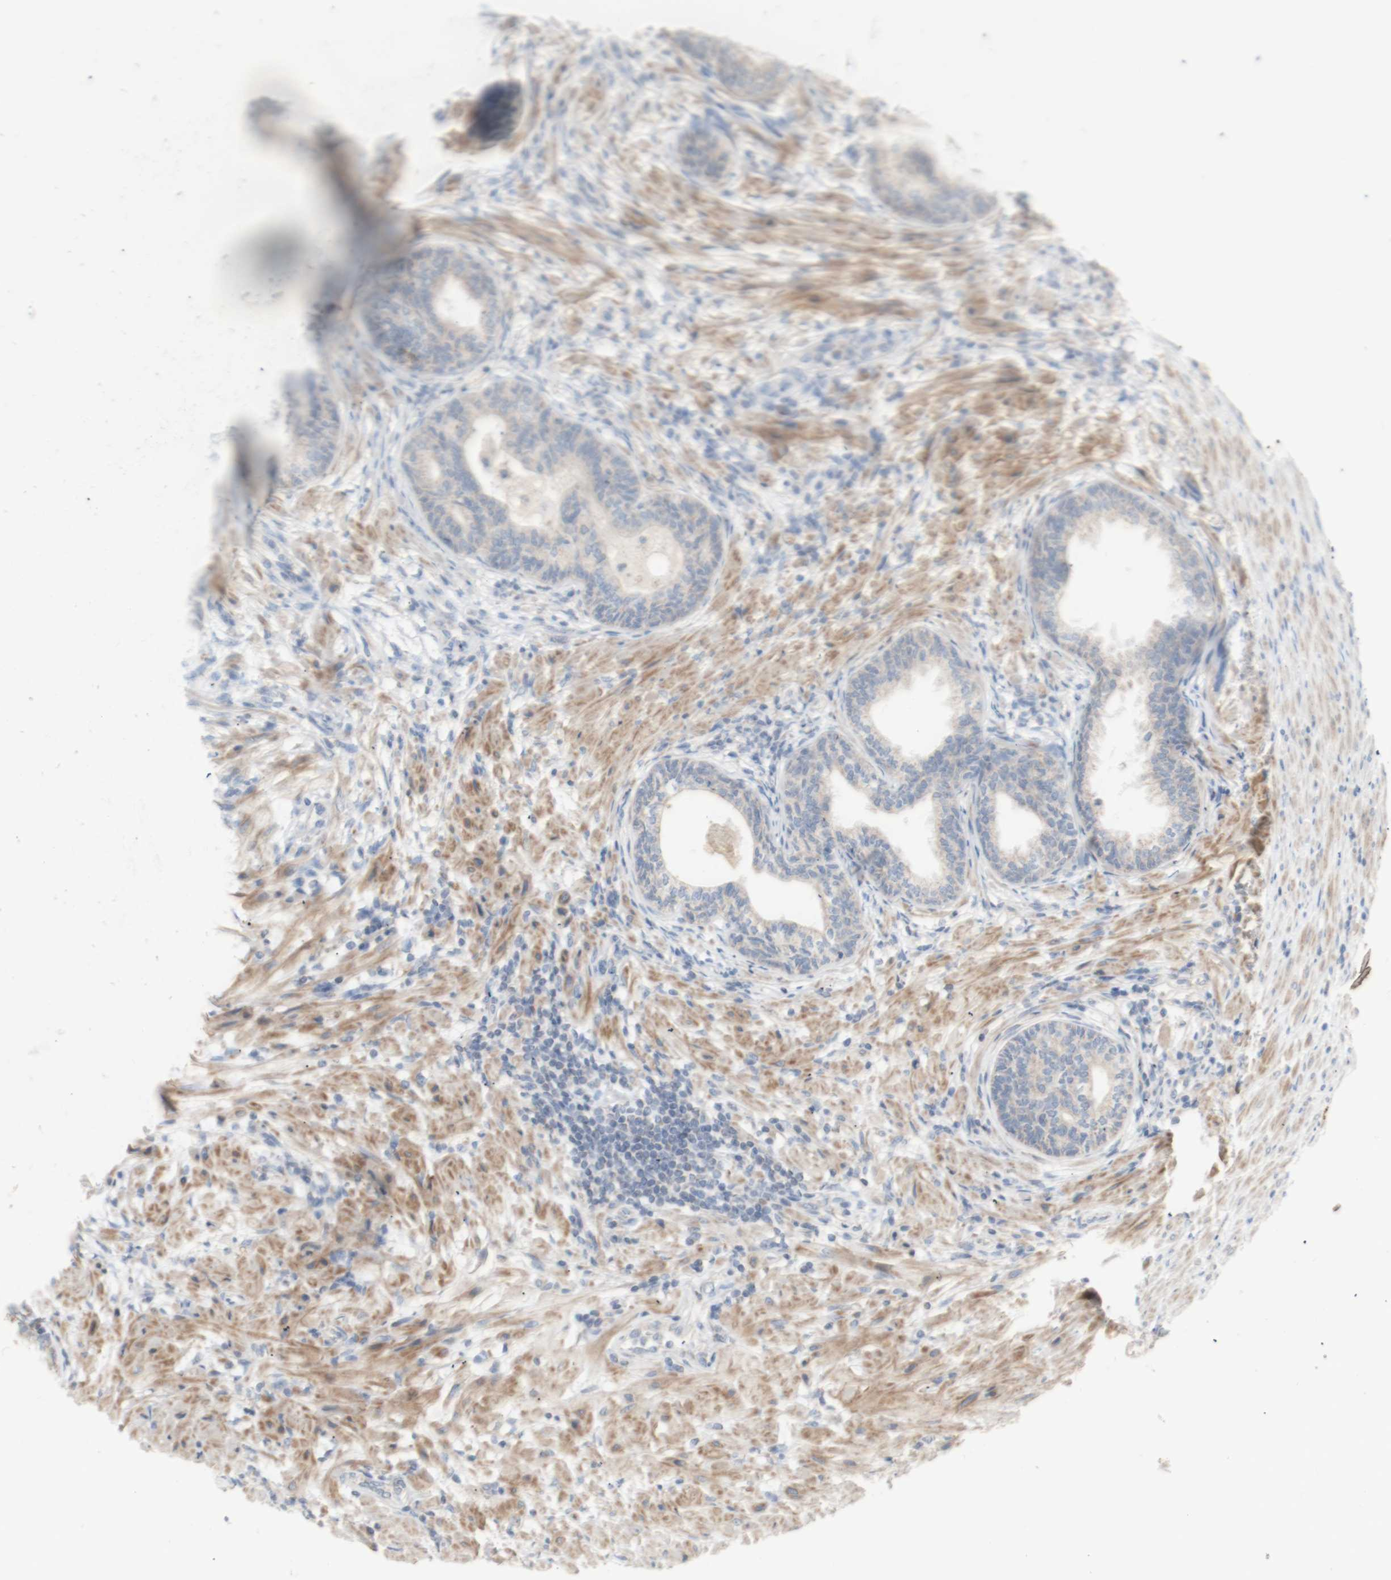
{"staining": {"intensity": "moderate", "quantity": "<25%", "location": "cytoplasmic/membranous"}, "tissue": "prostate", "cell_type": "Glandular cells", "image_type": "normal", "snomed": [{"axis": "morphology", "description": "Normal tissue, NOS"}, {"axis": "topography", "description": "Prostate"}], "caption": "This image displays immunohistochemistry (IHC) staining of unremarkable human prostate, with low moderate cytoplasmic/membranous expression in approximately <25% of glandular cells.", "gene": "PTGIS", "patient": {"sex": "male", "age": 76}}